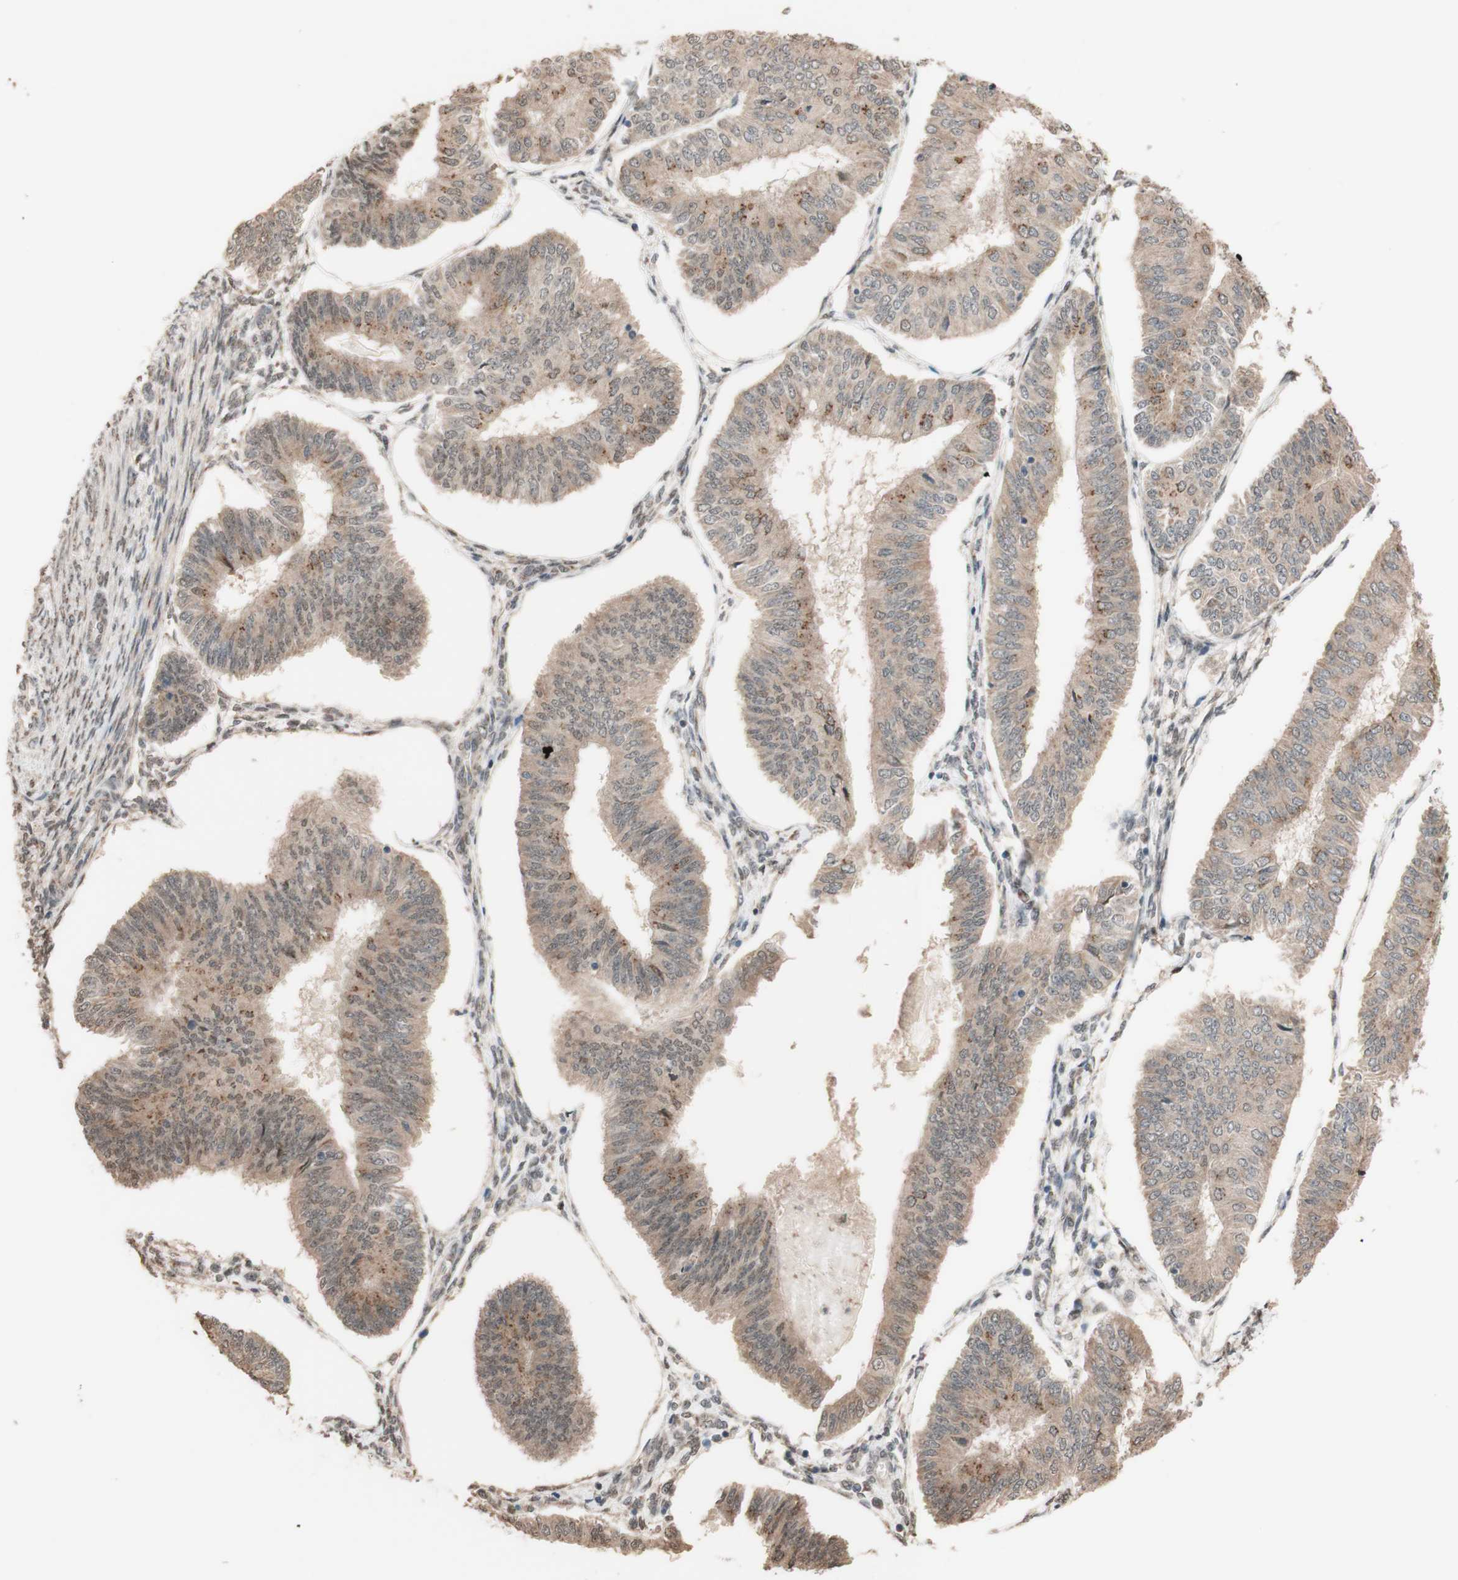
{"staining": {"intensity": "weak", "quantity": "25%-75%", "location": "cytoplasmic/membranous"}, "tissue": "endometrial cancer", "cell_type": "Tumor cells", "image_type": "cancer", "snomed": [{"axis": "morphology", "description": "Adenocarcinoma, NOS"}, {"axis": "topography", "description": "Endometrium"}], "caption": "Endometrial adenocarcinoma stained for a protein (brown) exhibits weak cytoplasmic/membranous positive positivity in approximately 25%-75% of tumor cells.", "gene": "CCNC", "patient": {"sex": "female", "age": 58}}